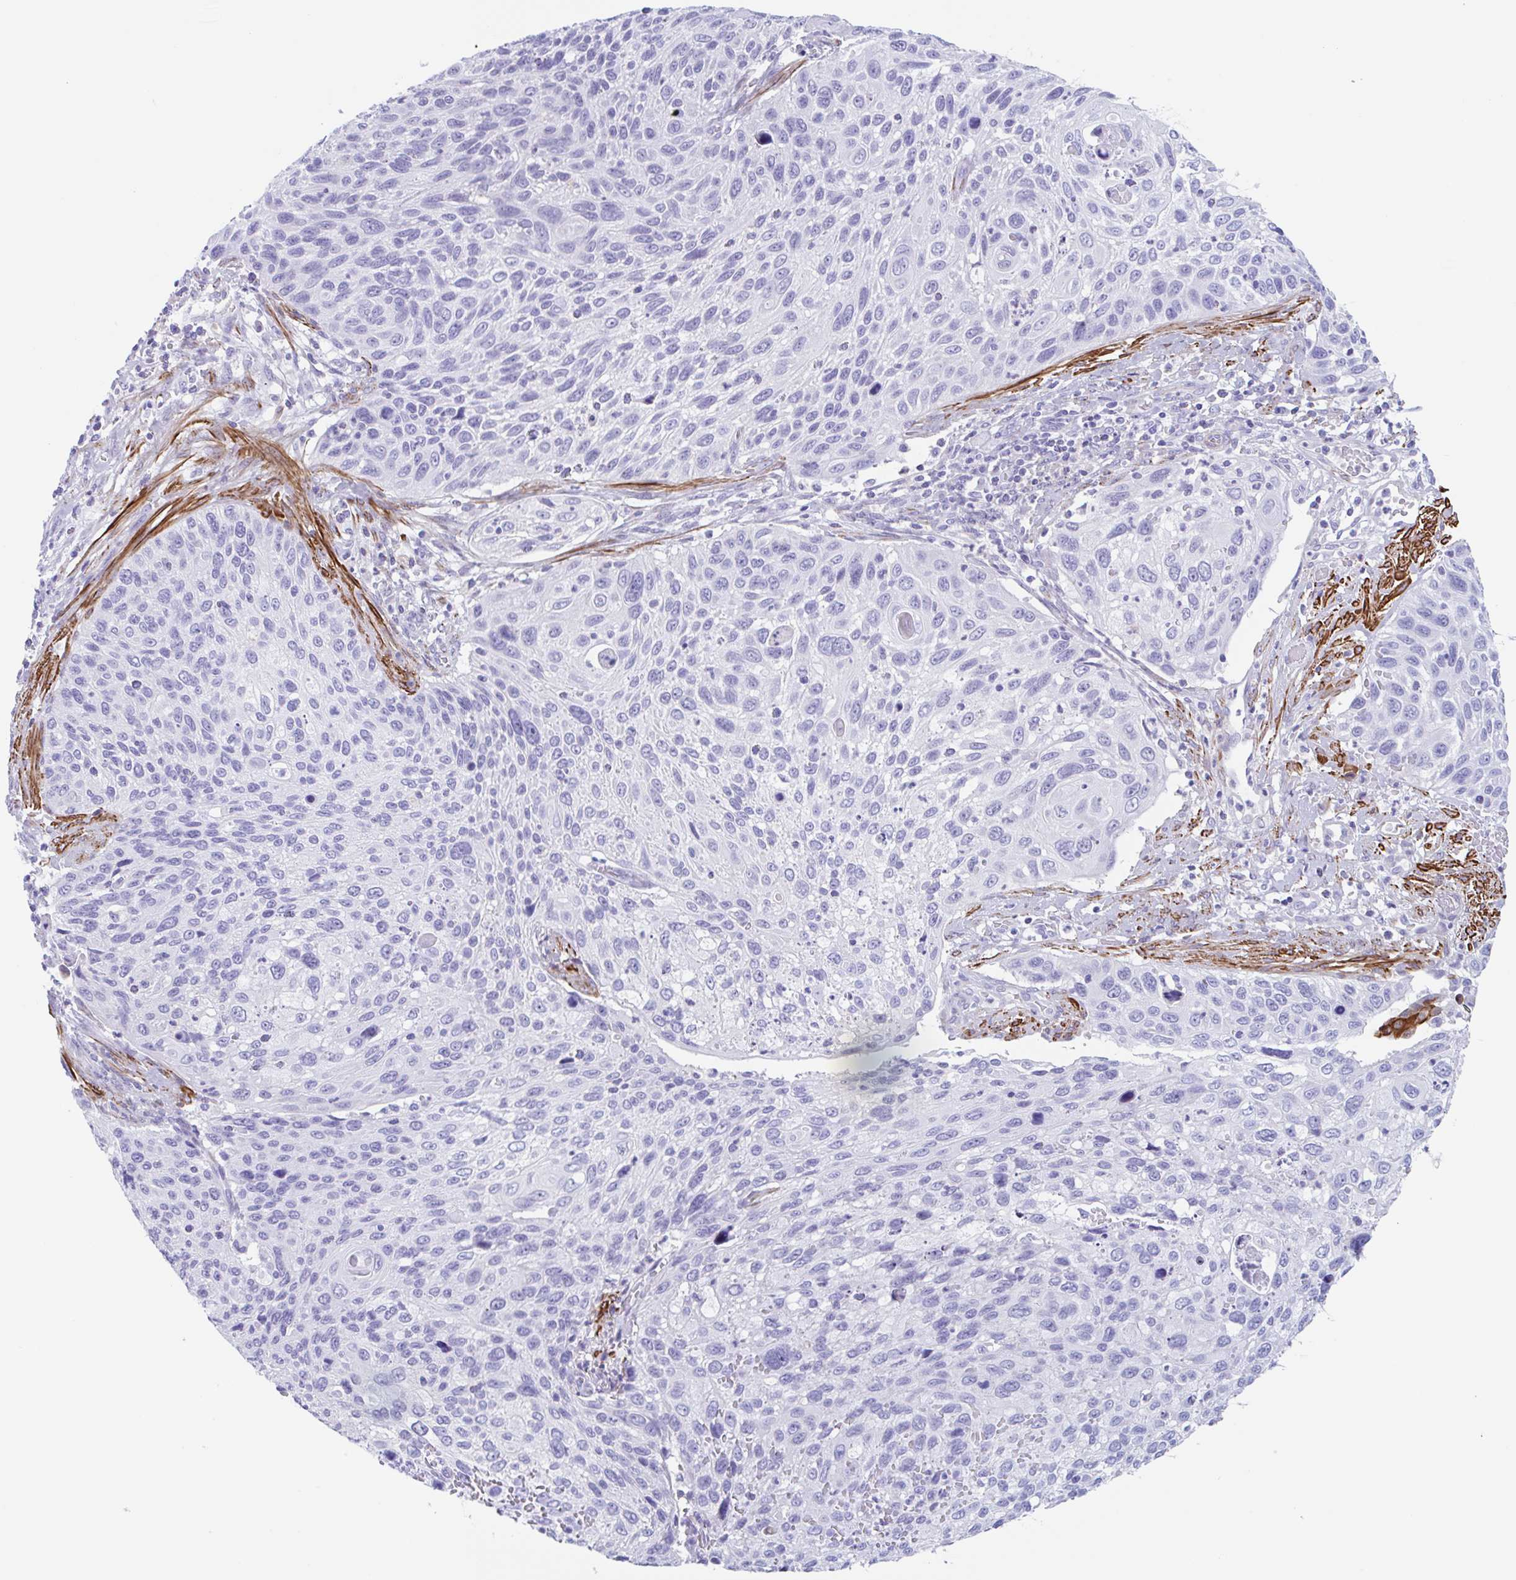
{"staining": {"intensity": "negative", "quantity": "none", "location": "none"}, "tissue": "cervical cancer", "cell_type": "Tumor cells", "image_type": "cancer", "snomed": [{"axis": "morphology", "description": "Squamous cell carcinoma, NOS"}, {"axis": "topography", "description": "Cervix"}], "caption": "Tumor cells show no significant expression in squamous cell carcinoma (cervical).", "gene": "TAS2R41", "patient": {"sex": "female", "age": 70}}